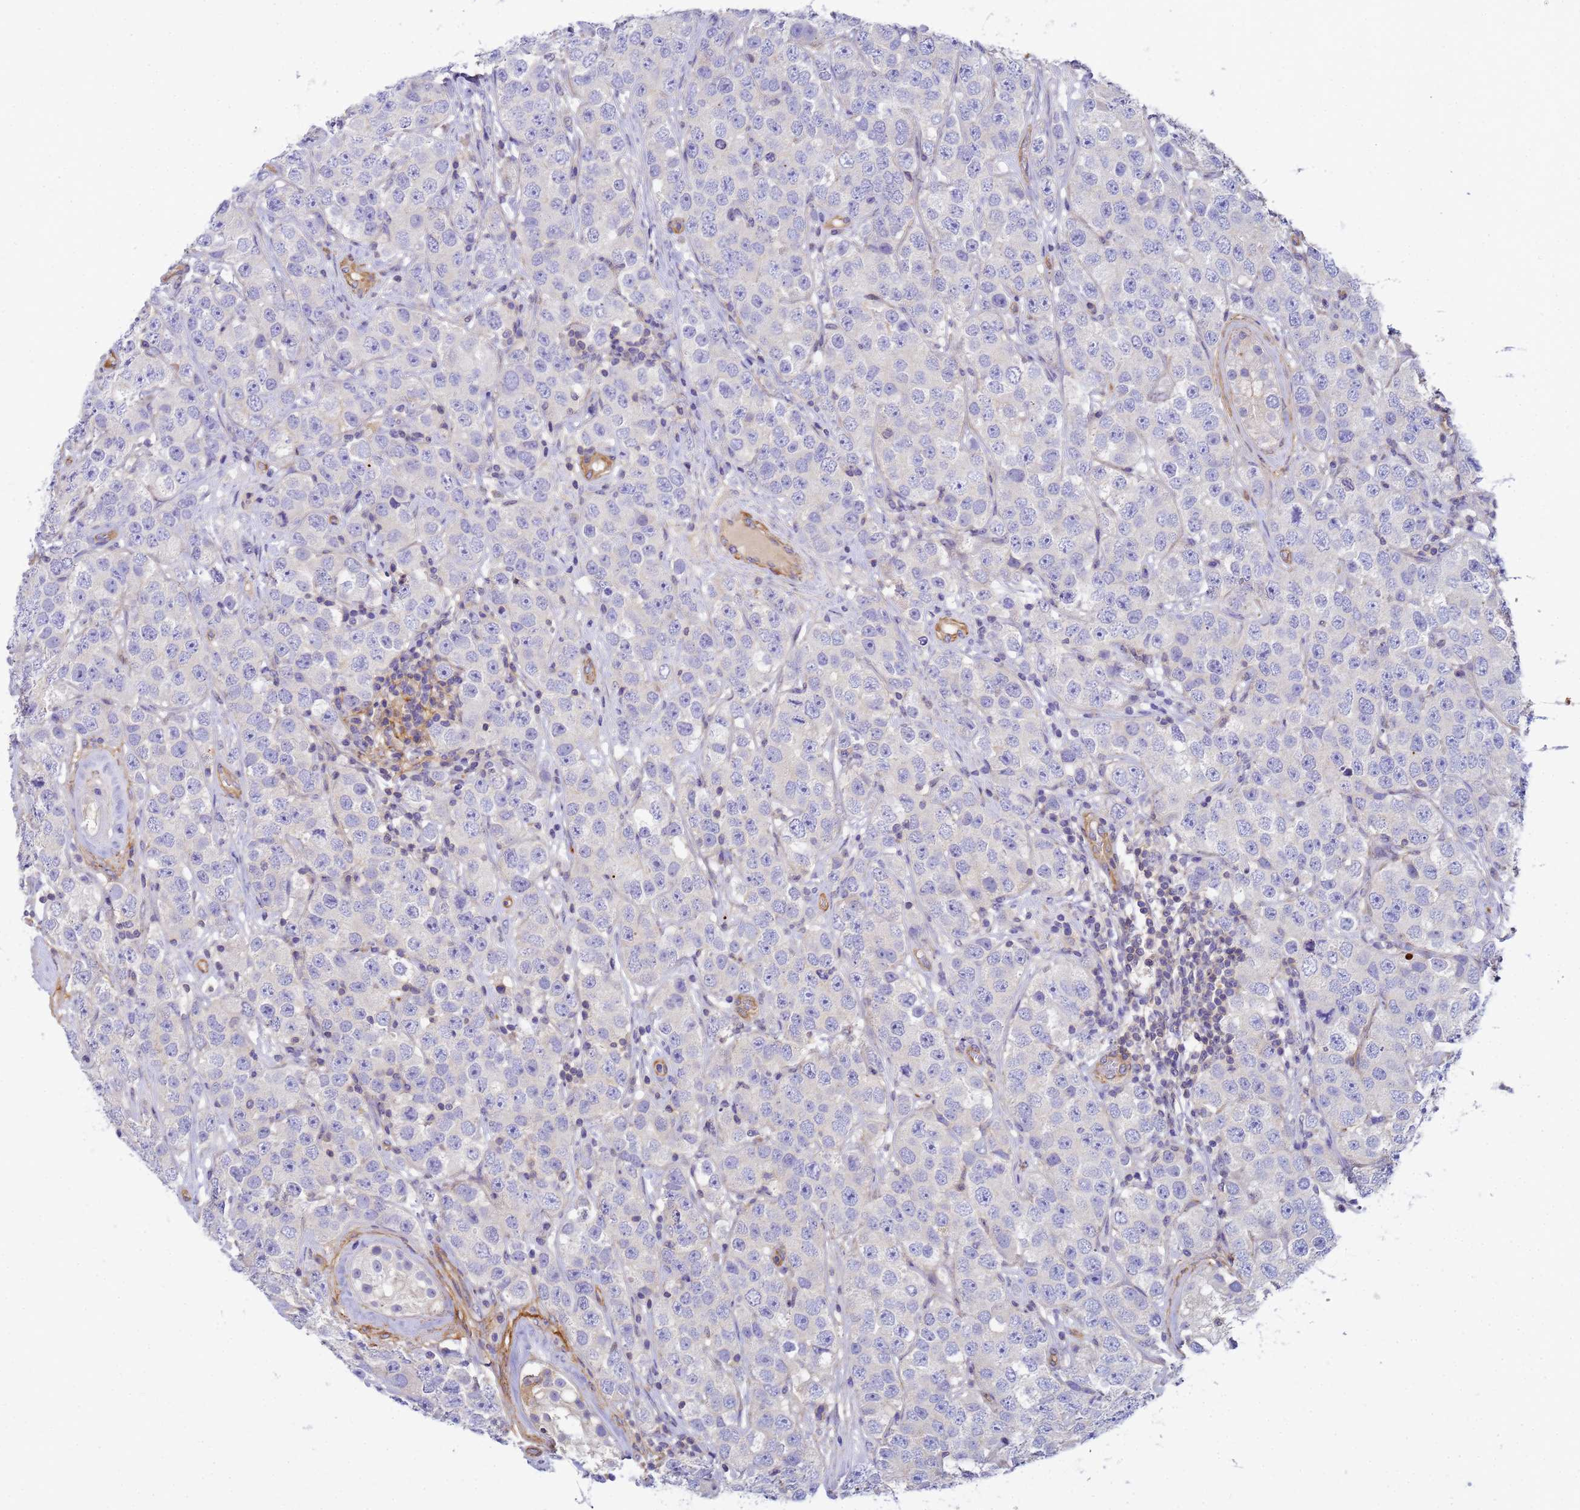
{"staining": {"intensity": "negative", "quantity": "none", "location": "none"}, "tissue": "testis cancer", "cell_type": "Tumor cells", "image_type": "cancer", "snomed": [{"axis": "morphology", "description": "Seminoma, NOS"}, {"axis": "topography", "description": "Testis"}], "caption": "The micrograph demonstrates no significant expression in tumor cells of testis cancer (seminoma). Brightfield microscopy of immunohistochemistry (IHC) stained with DAB (3,3'-diaminobenzidine) (brown) and hematoxylin (blue), captured at high magnification.", "gene": "MYL12A", "patient": {"sex": "male", "age": 28}}